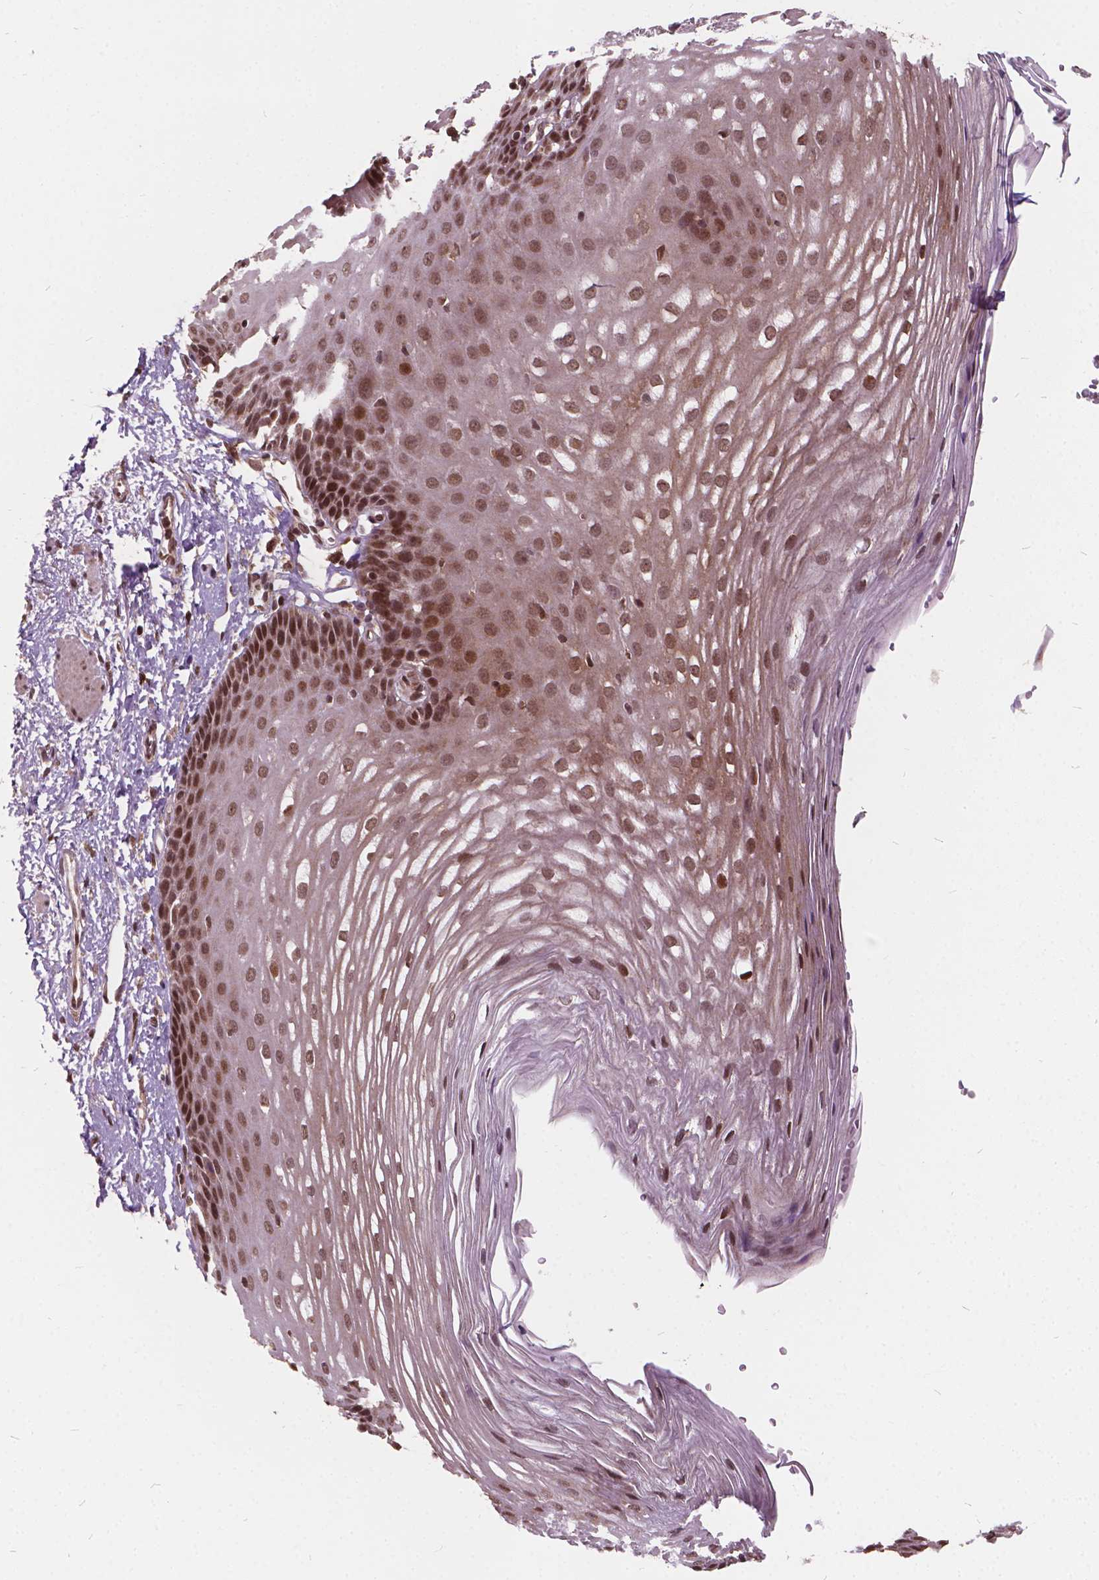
{"staining": {"intensity": "moderate", "quantity": ">75%", "location": "nuclear"}, "tissue": "esophagus", "cell_type": "Squamous epithelial cells", "image_type": "normal", "snomed": [{"axis": "morphology", "description": "Normal tissue, NOS"}, {"axis": "topography", "description": "Esophagus"}], "caption": "About >75% of squamous epithelial cells in unremarkable esophagus reveal moderate nuclear protein expression as visualized by brown immunohistochemical staining.", "gene": "GPS2", "patient": {"sex": "male", "age": 62}}